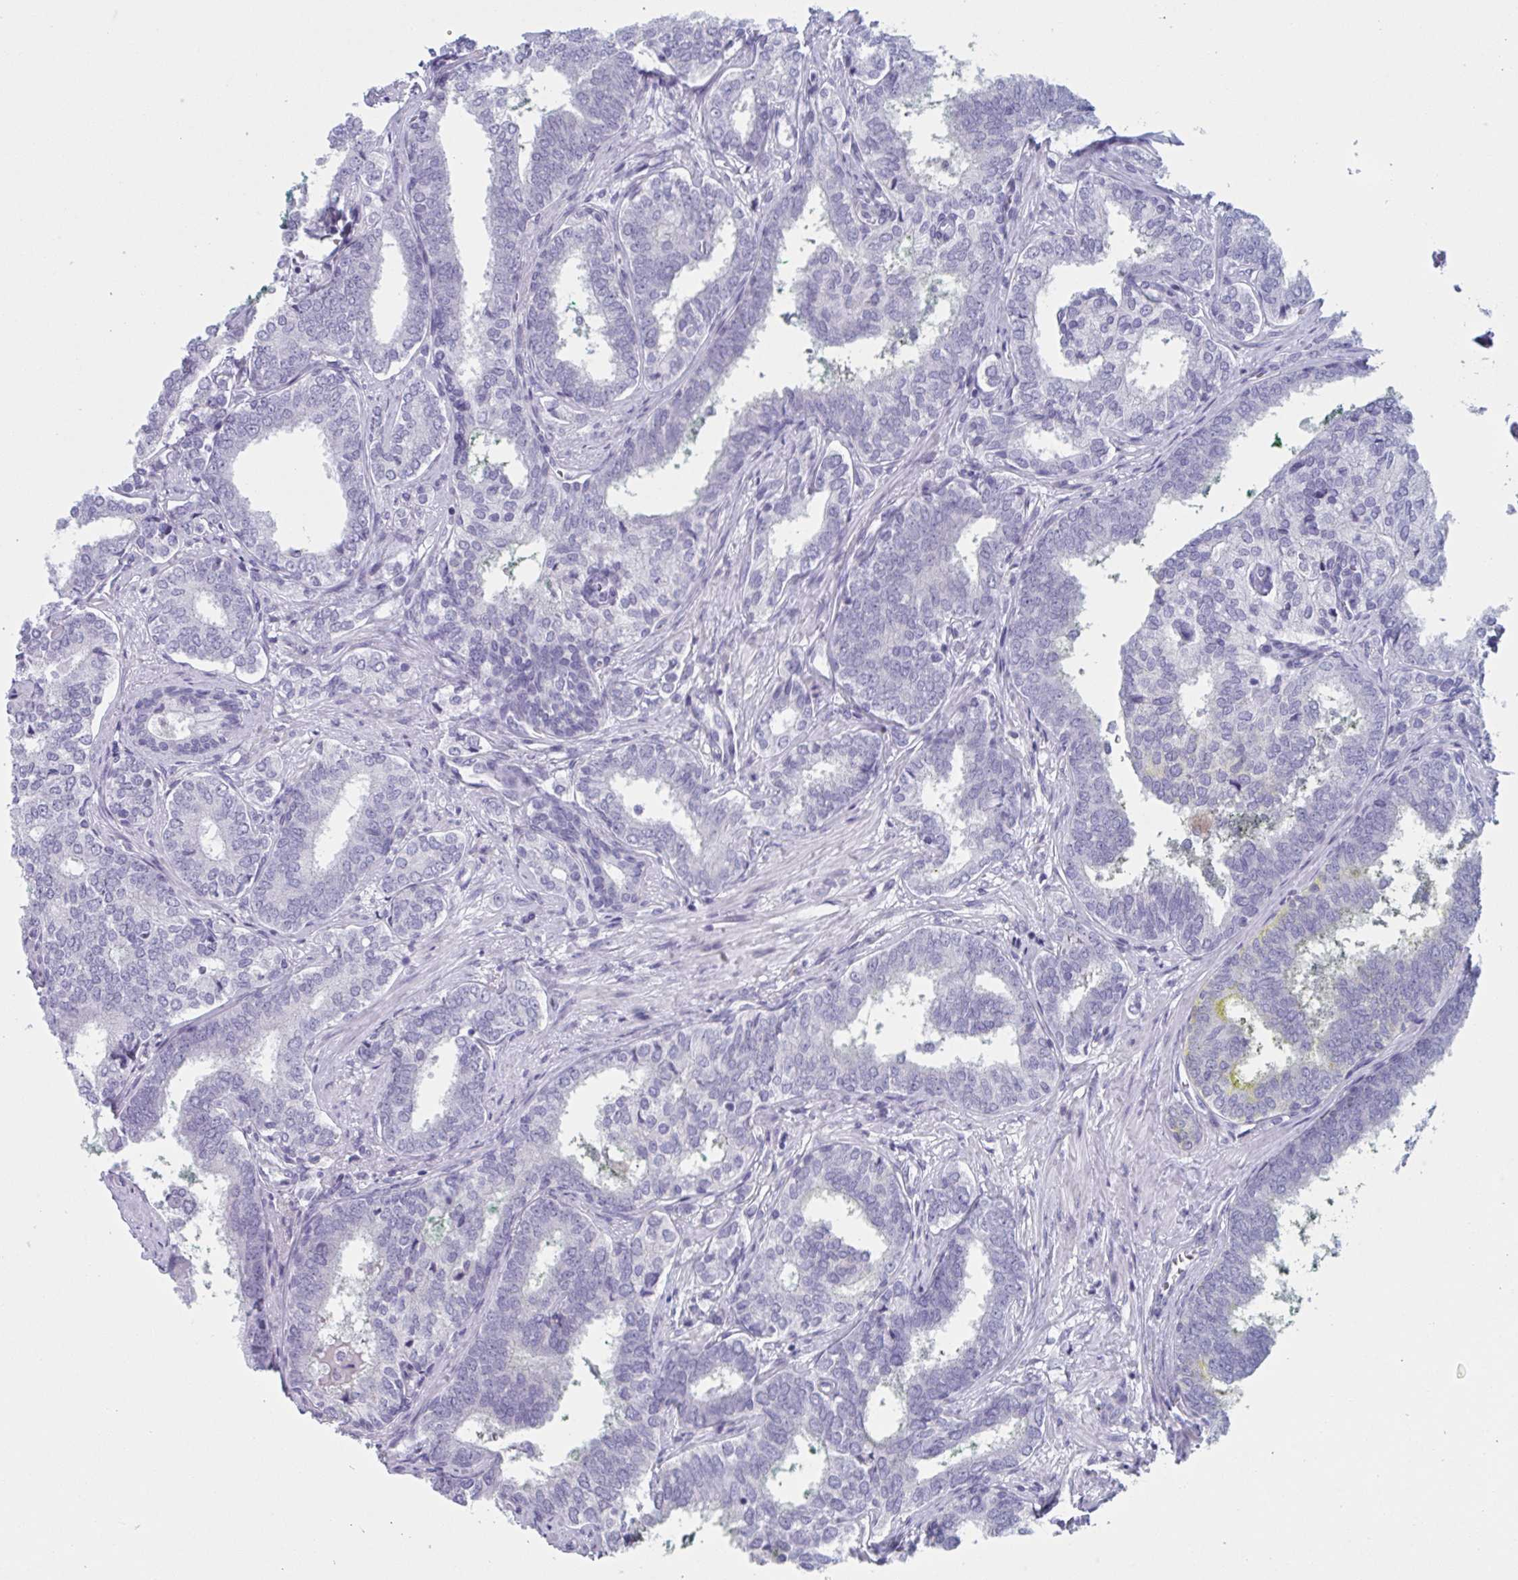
{"staining": {"intensity": "negative", "quantity": "none", "location": "none"}, "tissue": "prostate cancer", "cell_type": "Tumor cells", "image_type": "cancer", "snomed": [{"axis": "morphology", "description": "Adenocarcinoma, High grade"}, {"axis": "topography", "description": "Prostate"}], "caption": "Immunohistochemical staining of prostate adenocarcinoma (high-grade) displays no significant staining in tumor cells.", "gene": "HSD11B2", "patient": {"sex": "male", "age": 72}}